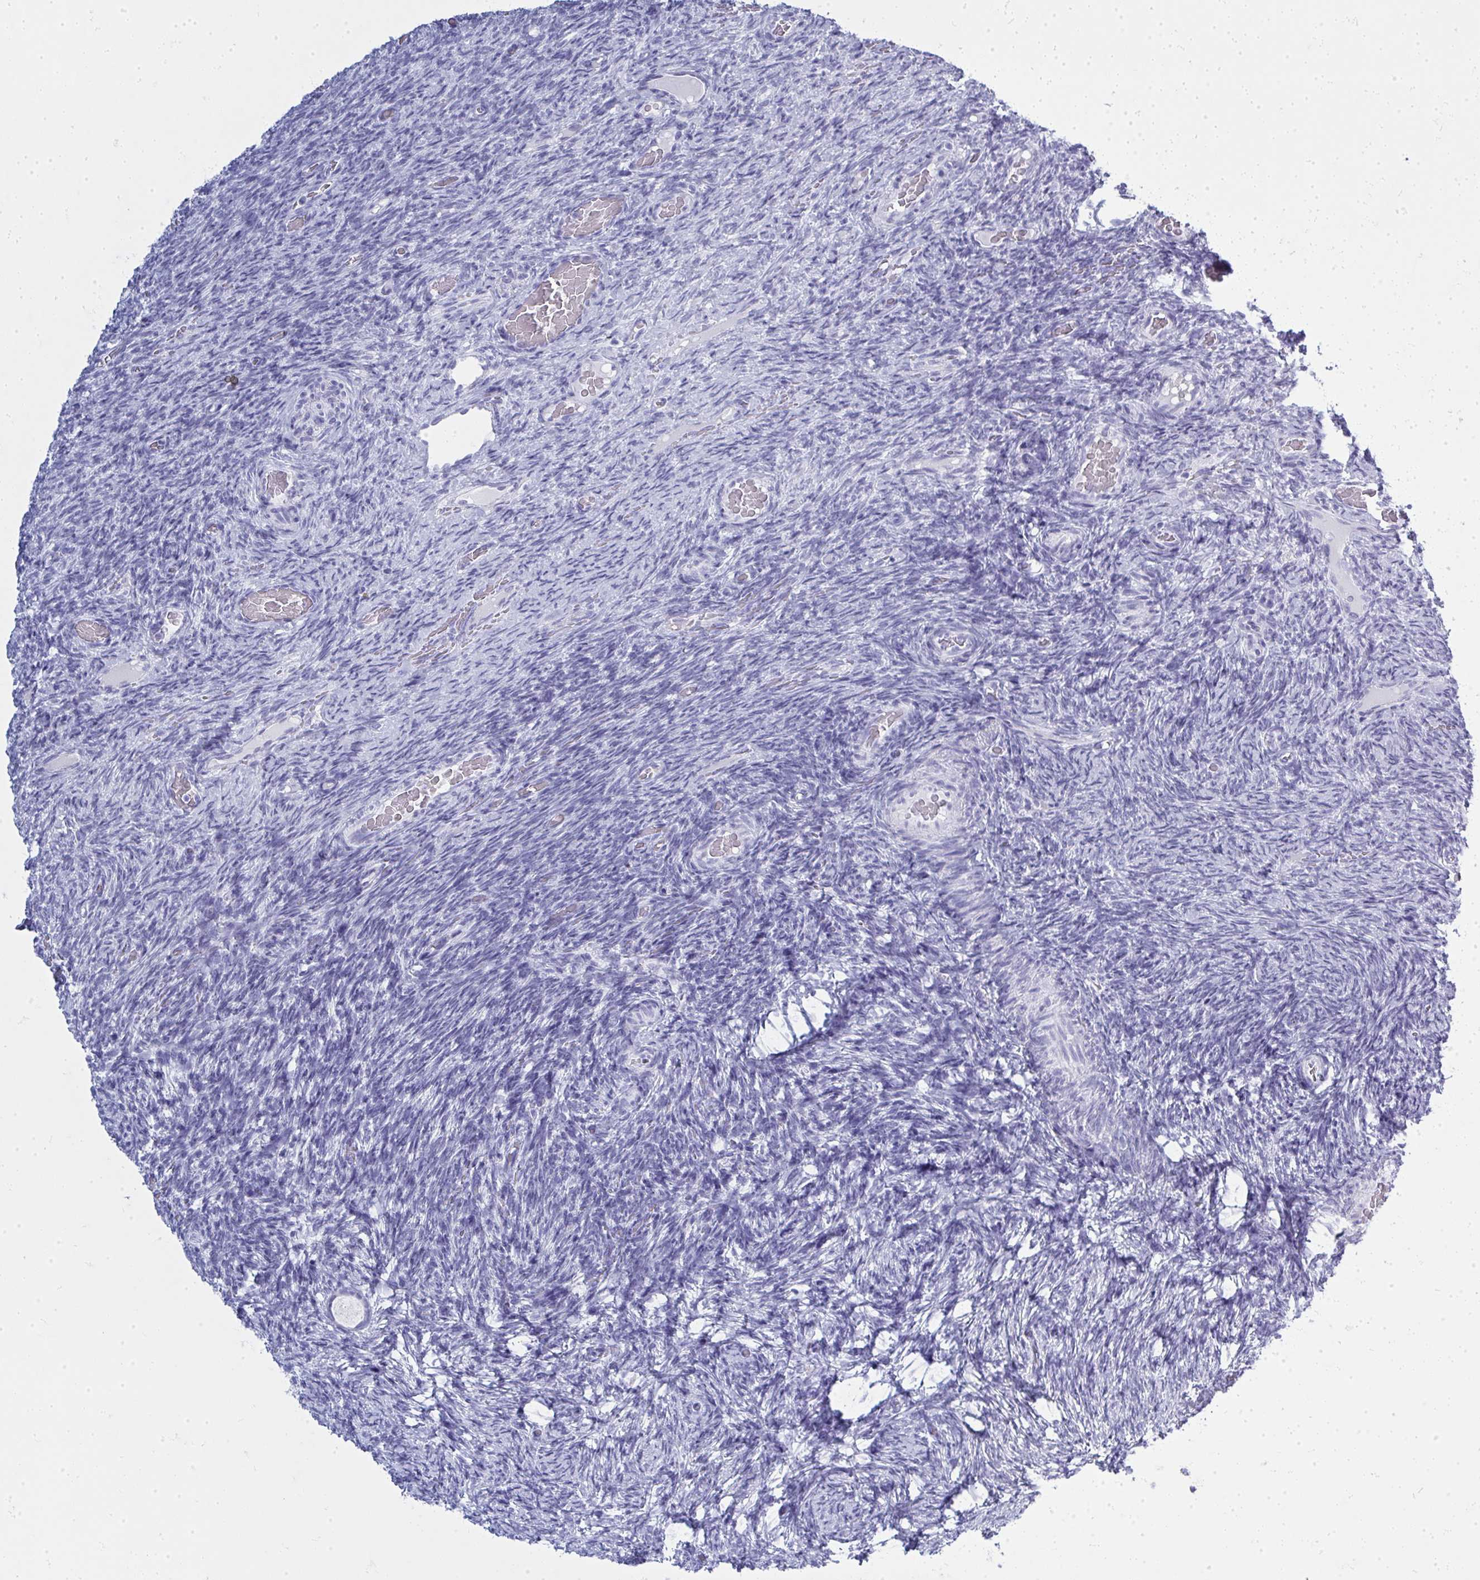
{"staining": {"intensity": "negative", "quantity": "none", "location": "none"}, "tissue": "ovary", "cell_type": "Follicle cells", "image_type": "normal", "snomed": [{"axis": "morphology", "description": "Normal tissue, NOS"}, {"axis": "topography", "description": "Ovary"}], "caption": "Immunohistochemical staining of unremarkable human ovary shows no significant expression in follicle cells.", "gene": "QDPR", "patient": {"sex": "female", "age": 34}}